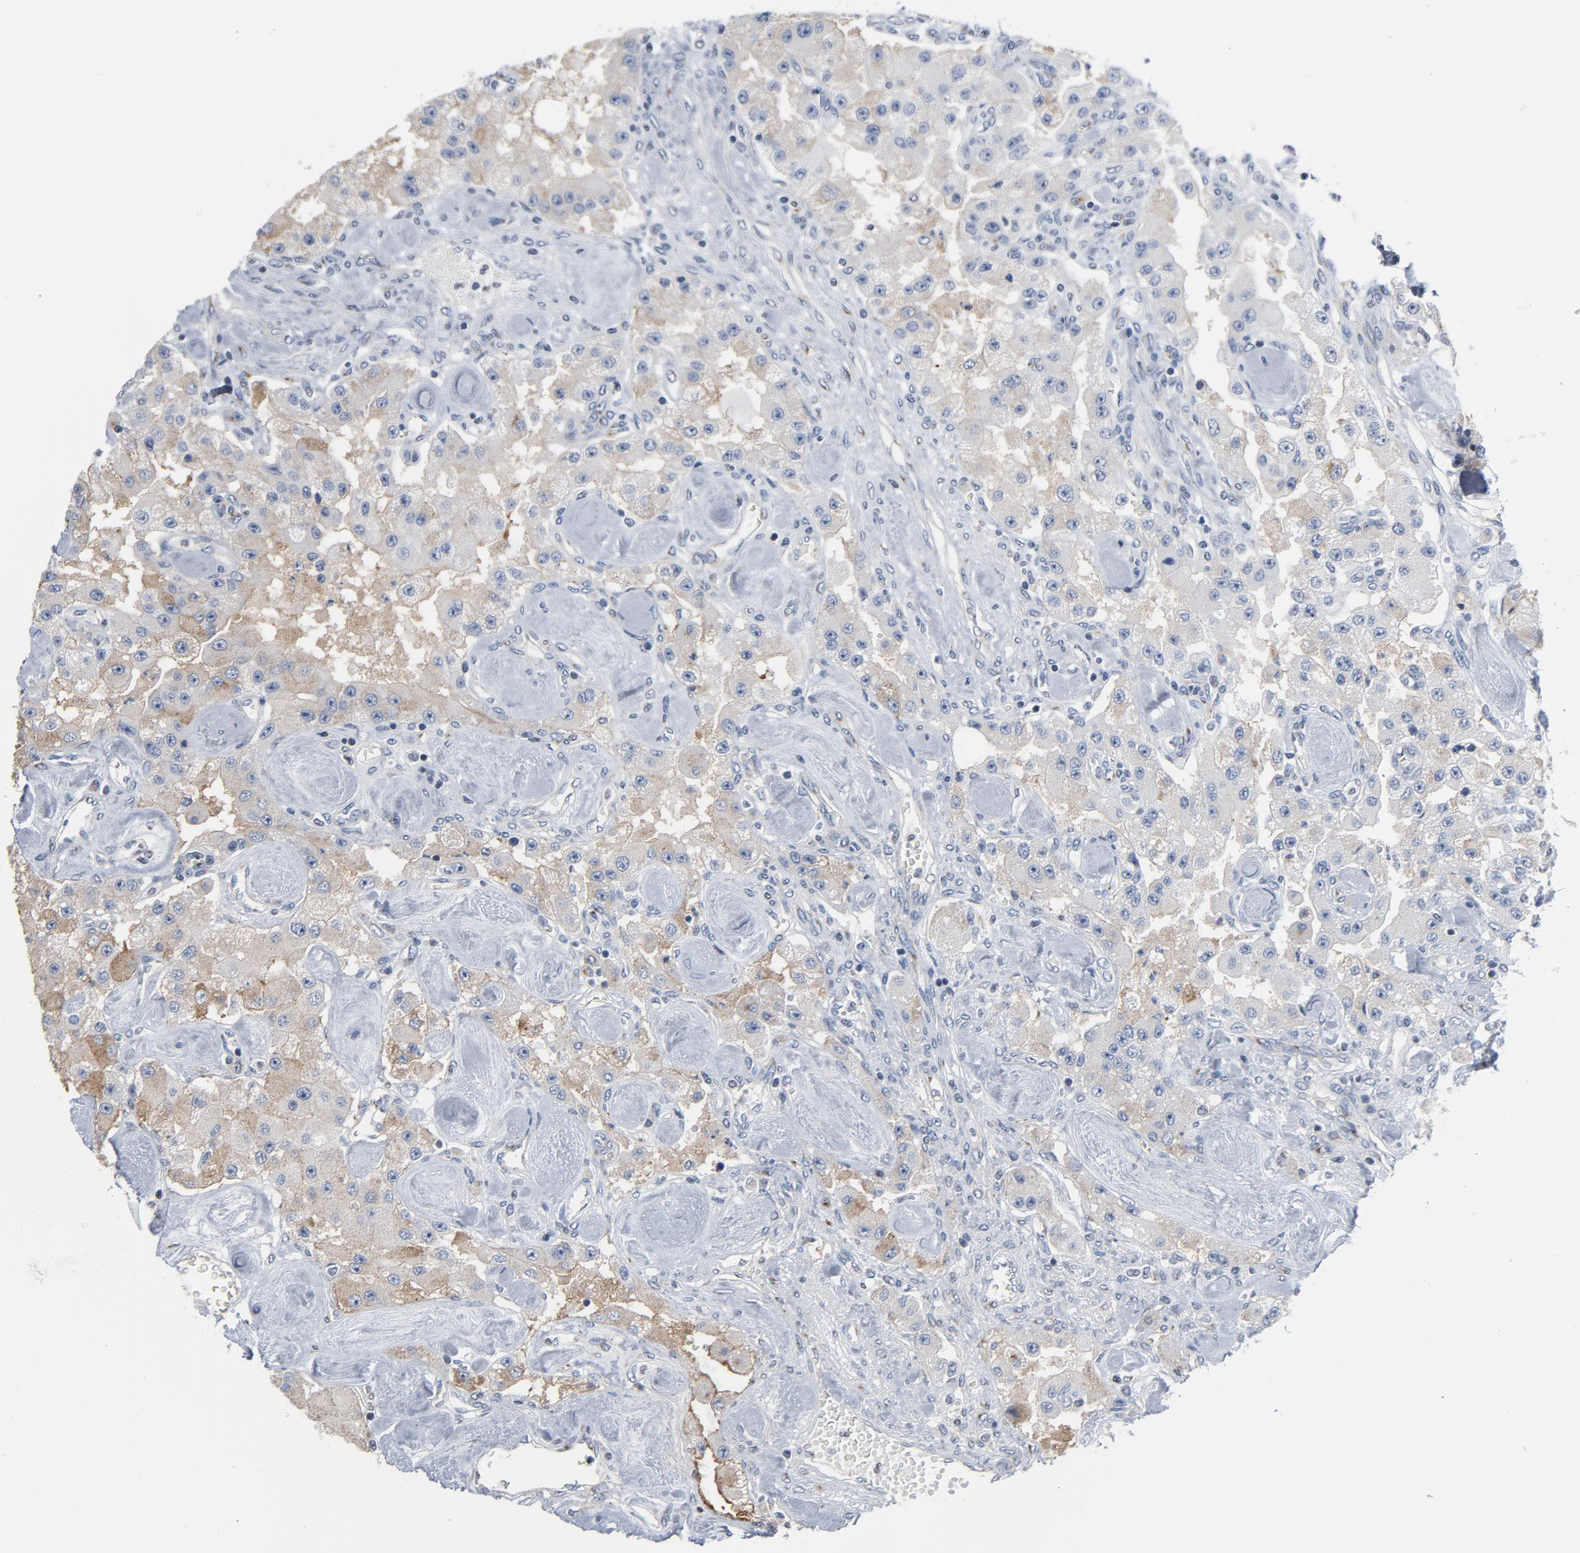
{"staining": {"intensity": "moderate", "quantity": ">75%", "location": "cytoplasmic/membranous"}, "tissue": "carcinoid", "cell_type": "Tumor cells", "image_type": "cancer", "snomed": [{"axis": "morphology", "description": "Carcinoid, malignant, NOS"}, {"axis": "topography", "description": "Pancreas"}], "caption": "Protein analysis of malignant carcinoid tissue shows moderate cytoplasmic/membranous expression in about >75% of tumor cells.", "gene": "YIPF6", "patient": {"sex": "male", "age": 41}}